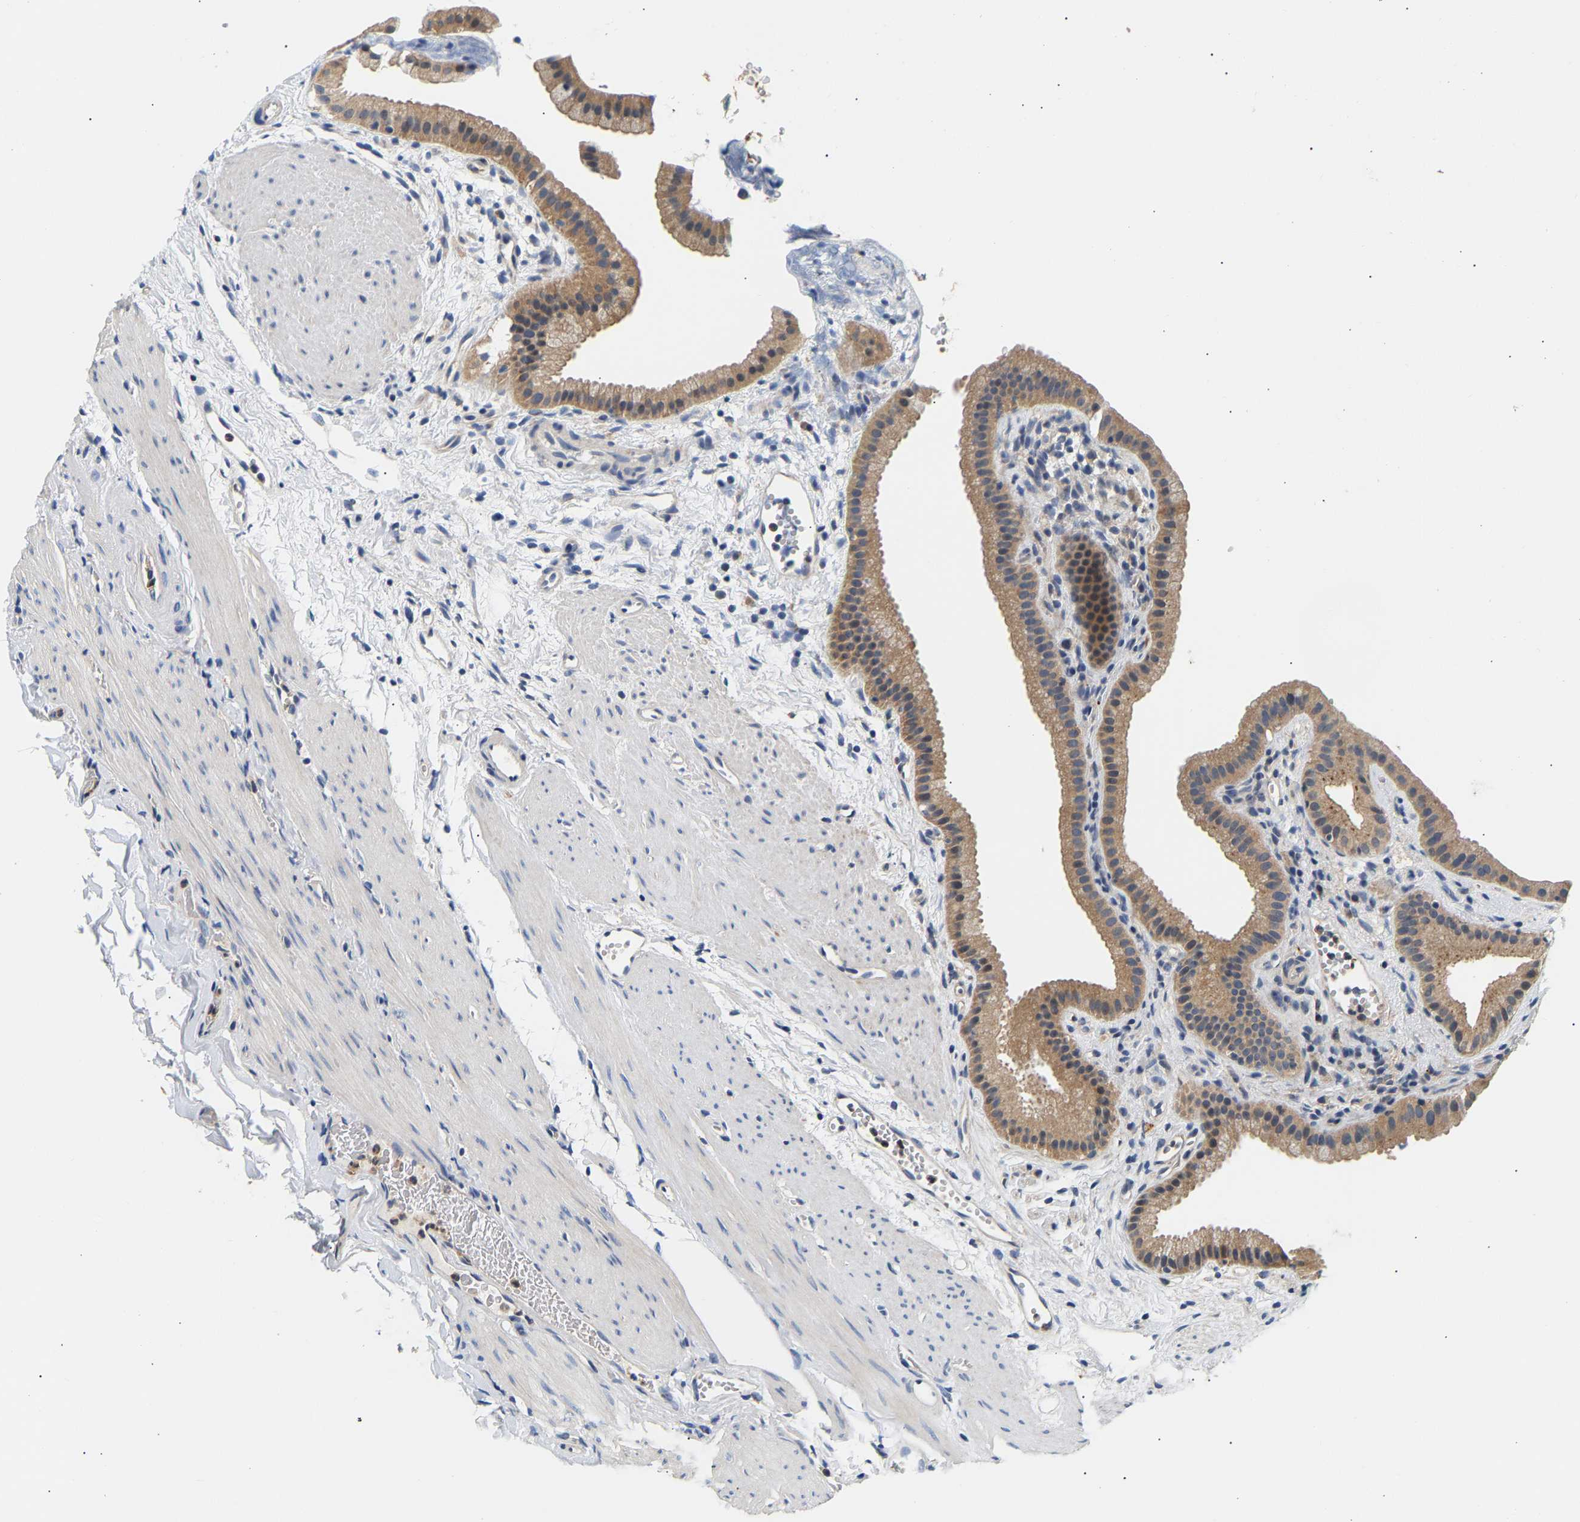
{"staining": {"intensity": "moderate", "quantity": ">75%", "location": "cytoplasmic/membranous"}, "tissue": "gallbladder", "cell_type": "Glandular cells", "image_type": "normal", "snomed": [{"axis": "morphology", "description": "Normal tissue, NOS"}, {"axis": "topography", "description": "Gallbladder"}], "caption": "Moderate cytoplasmic/membranous positivity is identified in approximately >75% of glandular cells in normal gallbladder. (DAB IHC with brightfield microscopy, high magnification).", "gene": "PPID", "patient": {"sex": "female", "age": 64}}